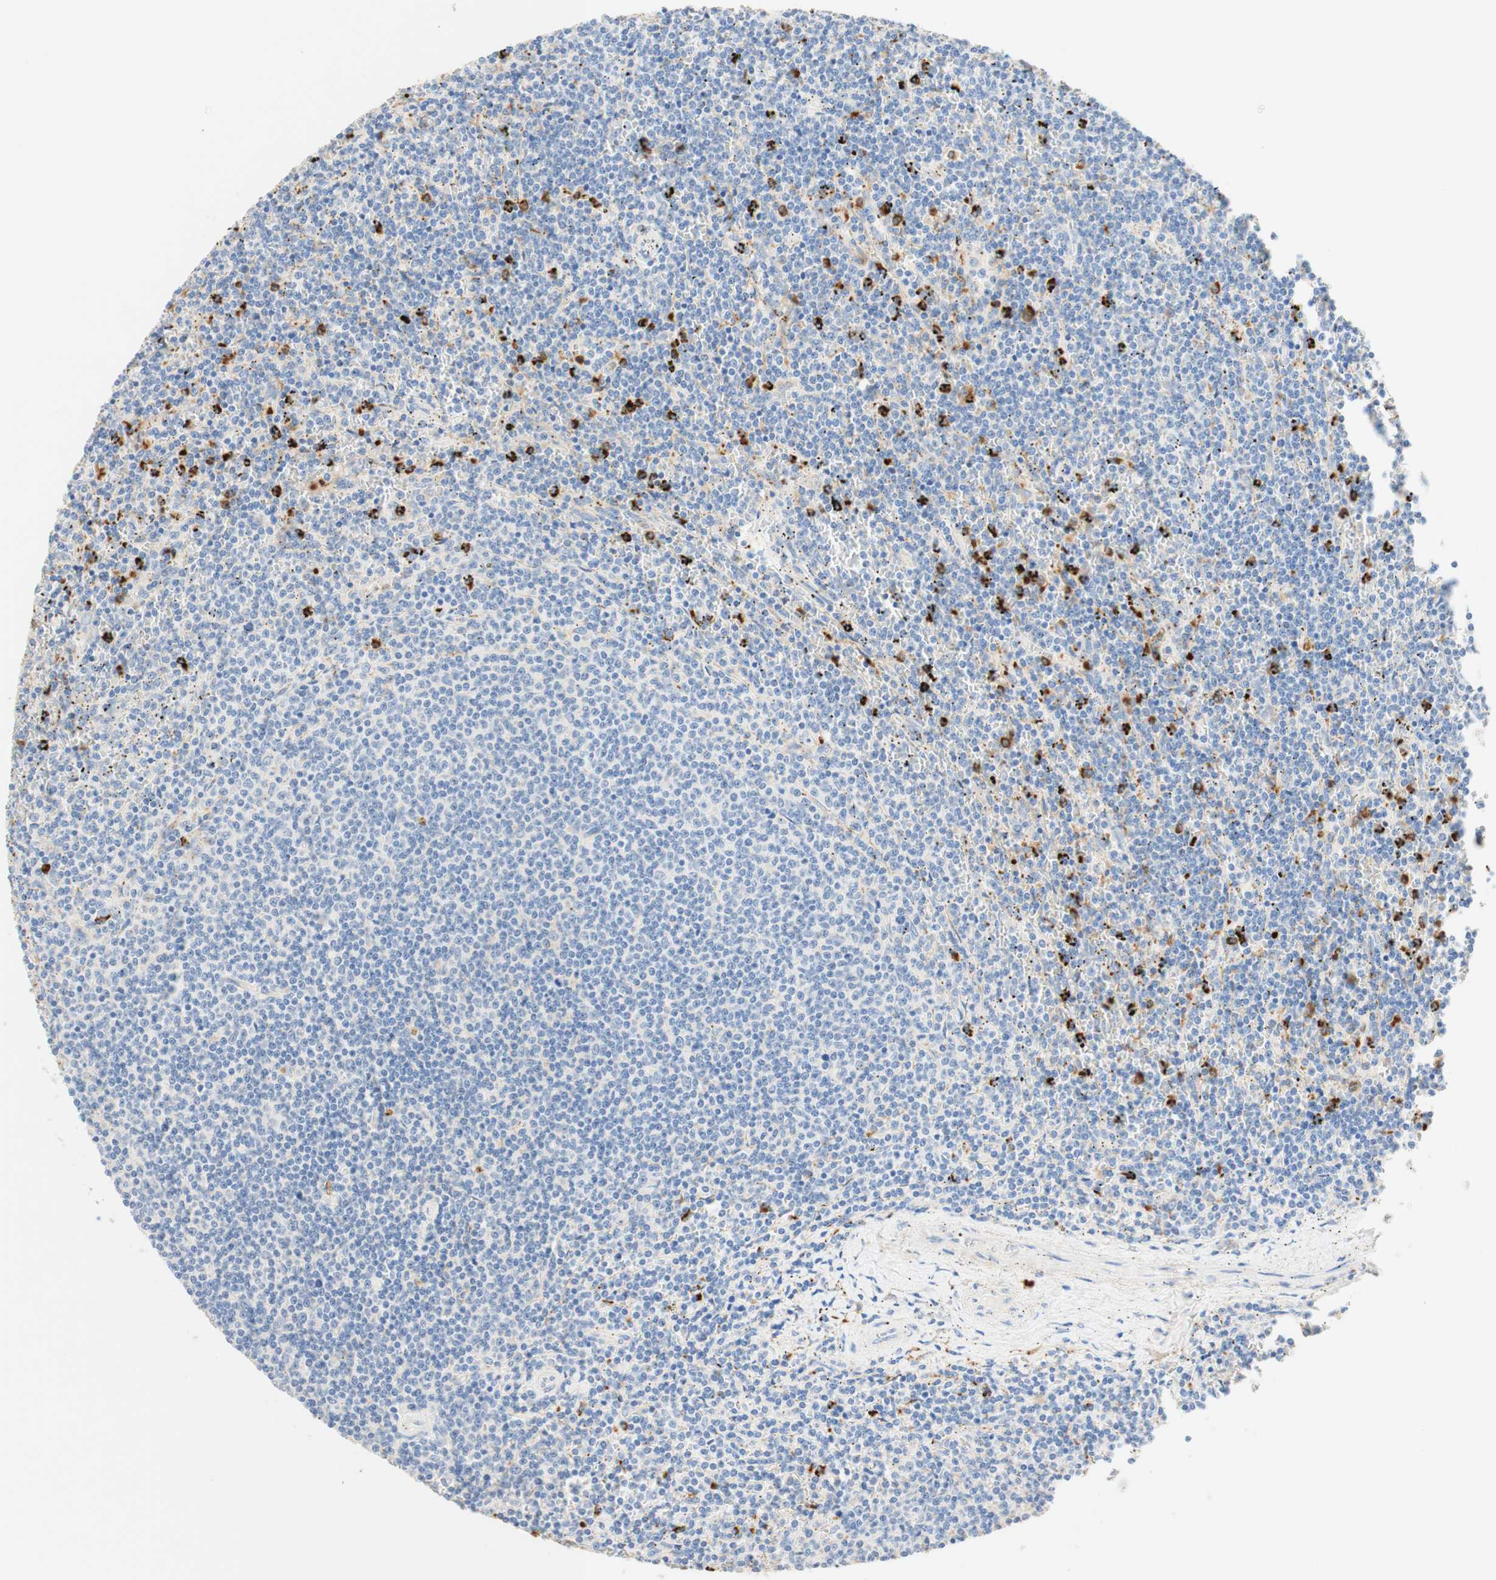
{"staining": {"intensity": "strong", "quantity": "<25%", "location": "cytoplasmic/membranous"}, "tissue": "lymphoma", "cell_type": "Tumor cells", "image_type": "cancer", "snomed": [{"axis": "morphology", "description": "Malignant lymphoma, non-Hodgkin's type, Low grade"}, {"axis": "topography", "description": "Spleen"}], "caption": "This image demonstrates IHC staining of lymphoma, with medium strong cytoplasmic/membranous staining in about <25% of tumor cells.", "gene": "CD63", "patient": {"sex": "female", "age": 50}}